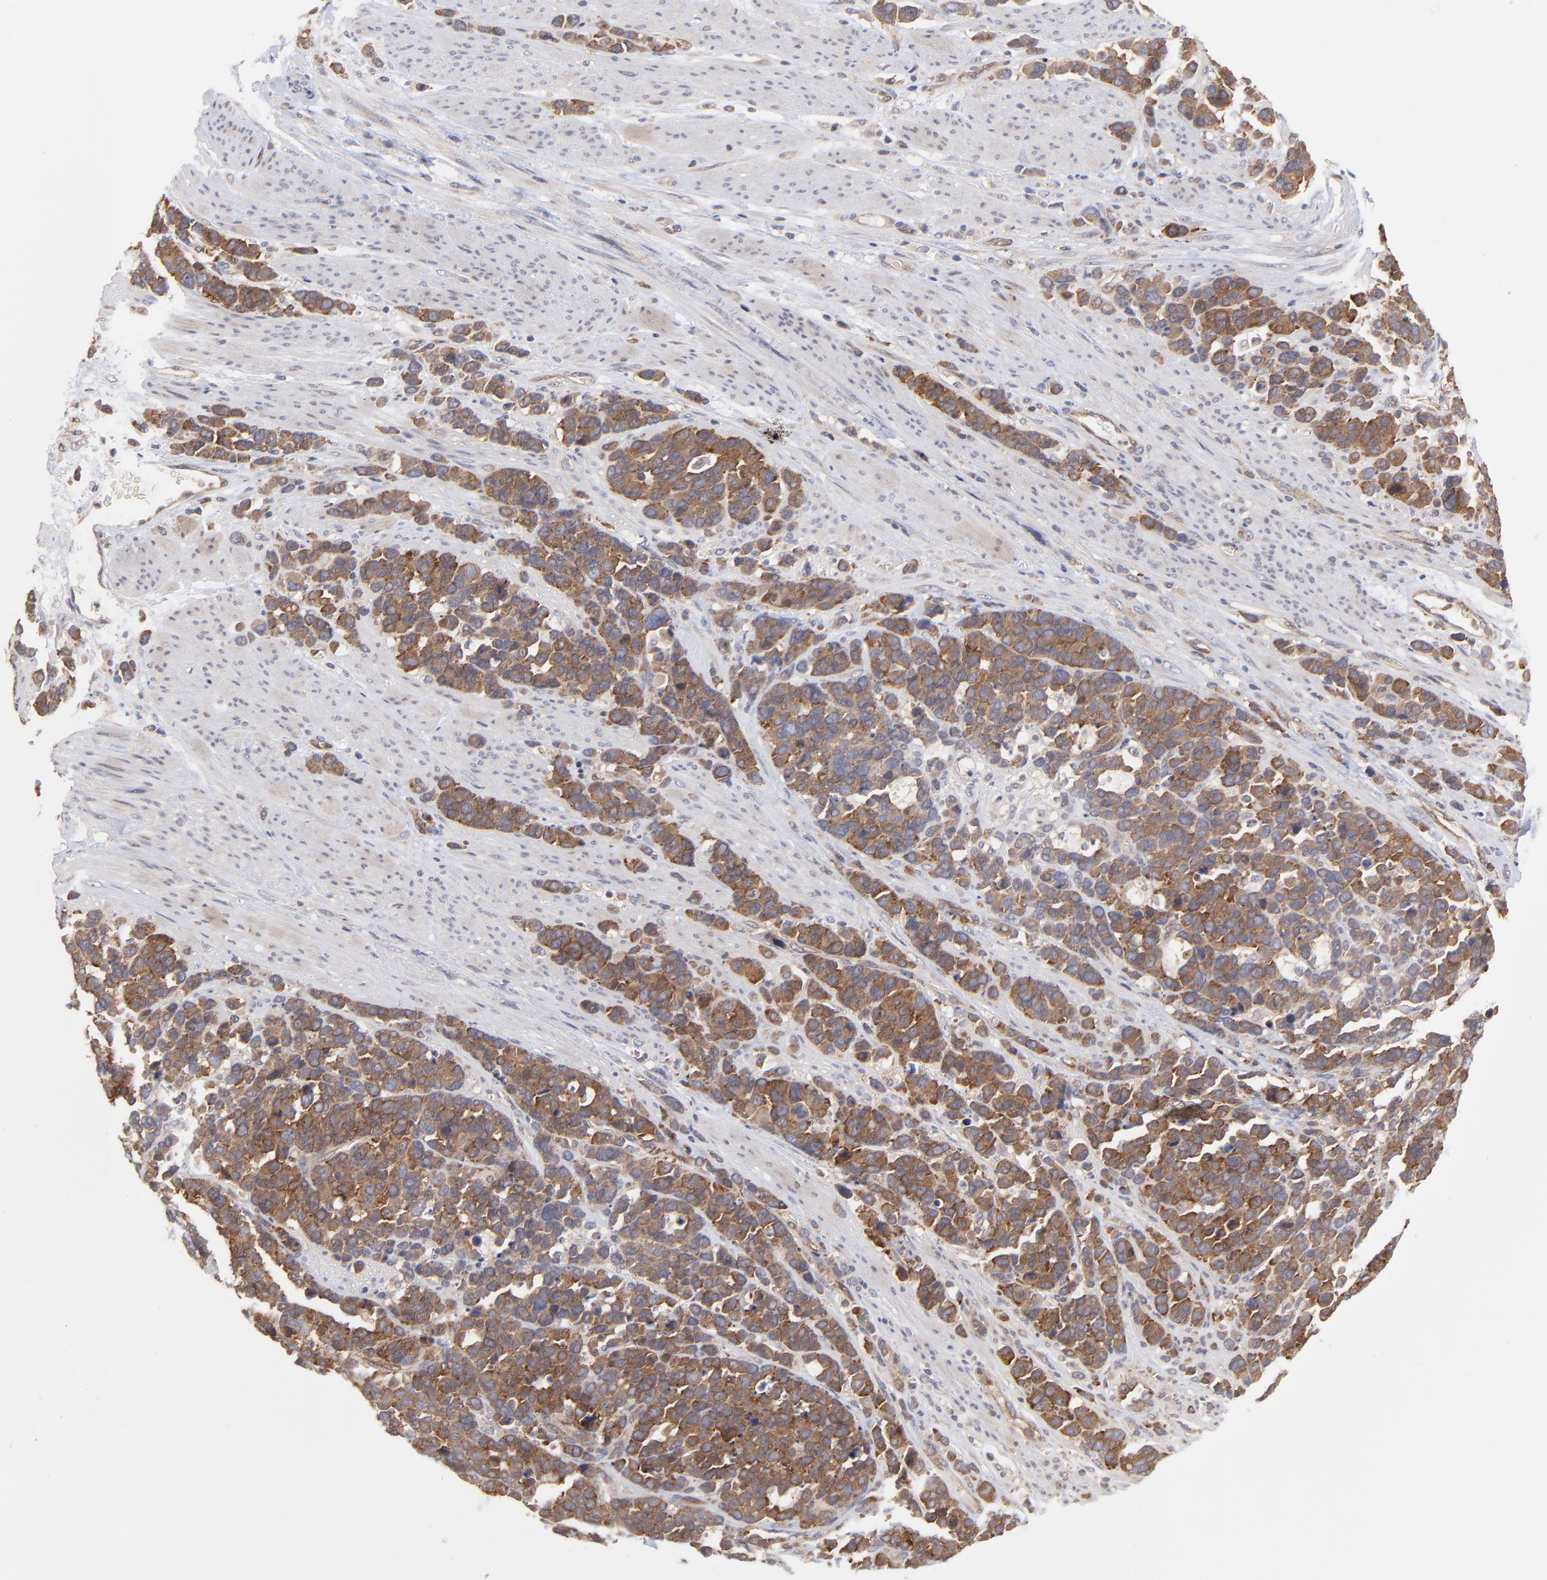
{"staining": {"intensity": "strong", "quantity": ">75%", "location": "cytoplasmic/membranous"}, "tissue": "stomach cancer", "cell_type": "Tumor cells", "image_type": "cancer", "snomed": [{"axis": "morphology", "description": "Adenocarcinoma, NOS"}, {"axis": "topography", "description": "Stomach, upper"}], "caption": "This is a histology image of IHC staining of adenocarcinoma (stomach), which shows strong positivity in the cytoplasmic/membranous of tumor cells.", "gene": "GART", "patient": {"sex": "male", "age": 71}}